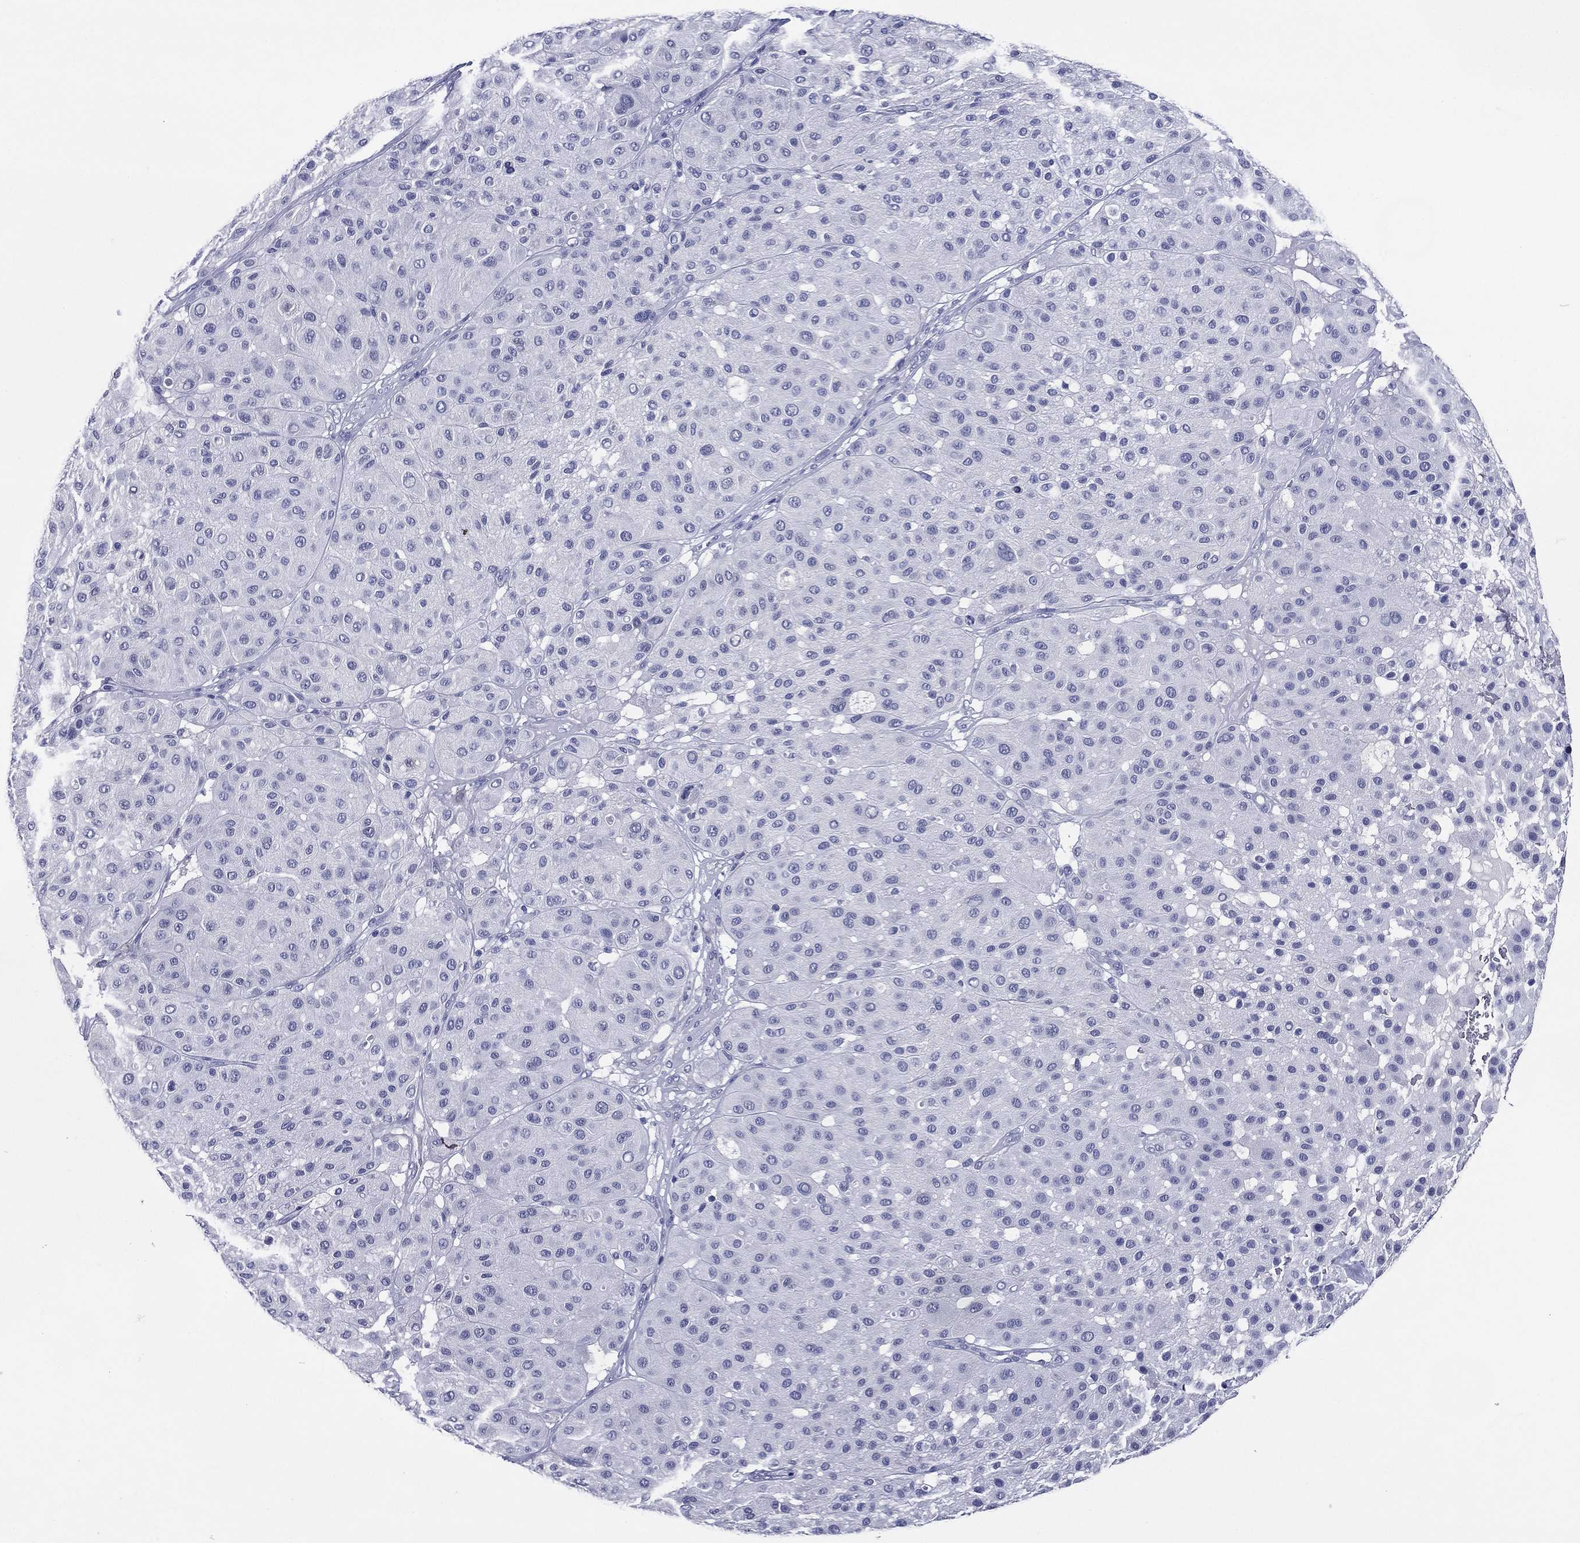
{"staining": {"intensity": "negative", "quantity": "none", "location": "none"}, "tissue": "melanoma", "cell_type": "Tumor cells", "image_type": "cancer", "snomed": [{"axis": "morphology", "description": "Malignant melanoma, Metastatic site"}, {"axis": "topography", "description": "Smooth muscle"}], "caption": "DAB immunohistochemical staining of human malignant melanoma (metastatic site) displays no significant positivity in tumor cells.", "gene": "ACE2", "patient": {"sex": "male", "age": 41}}